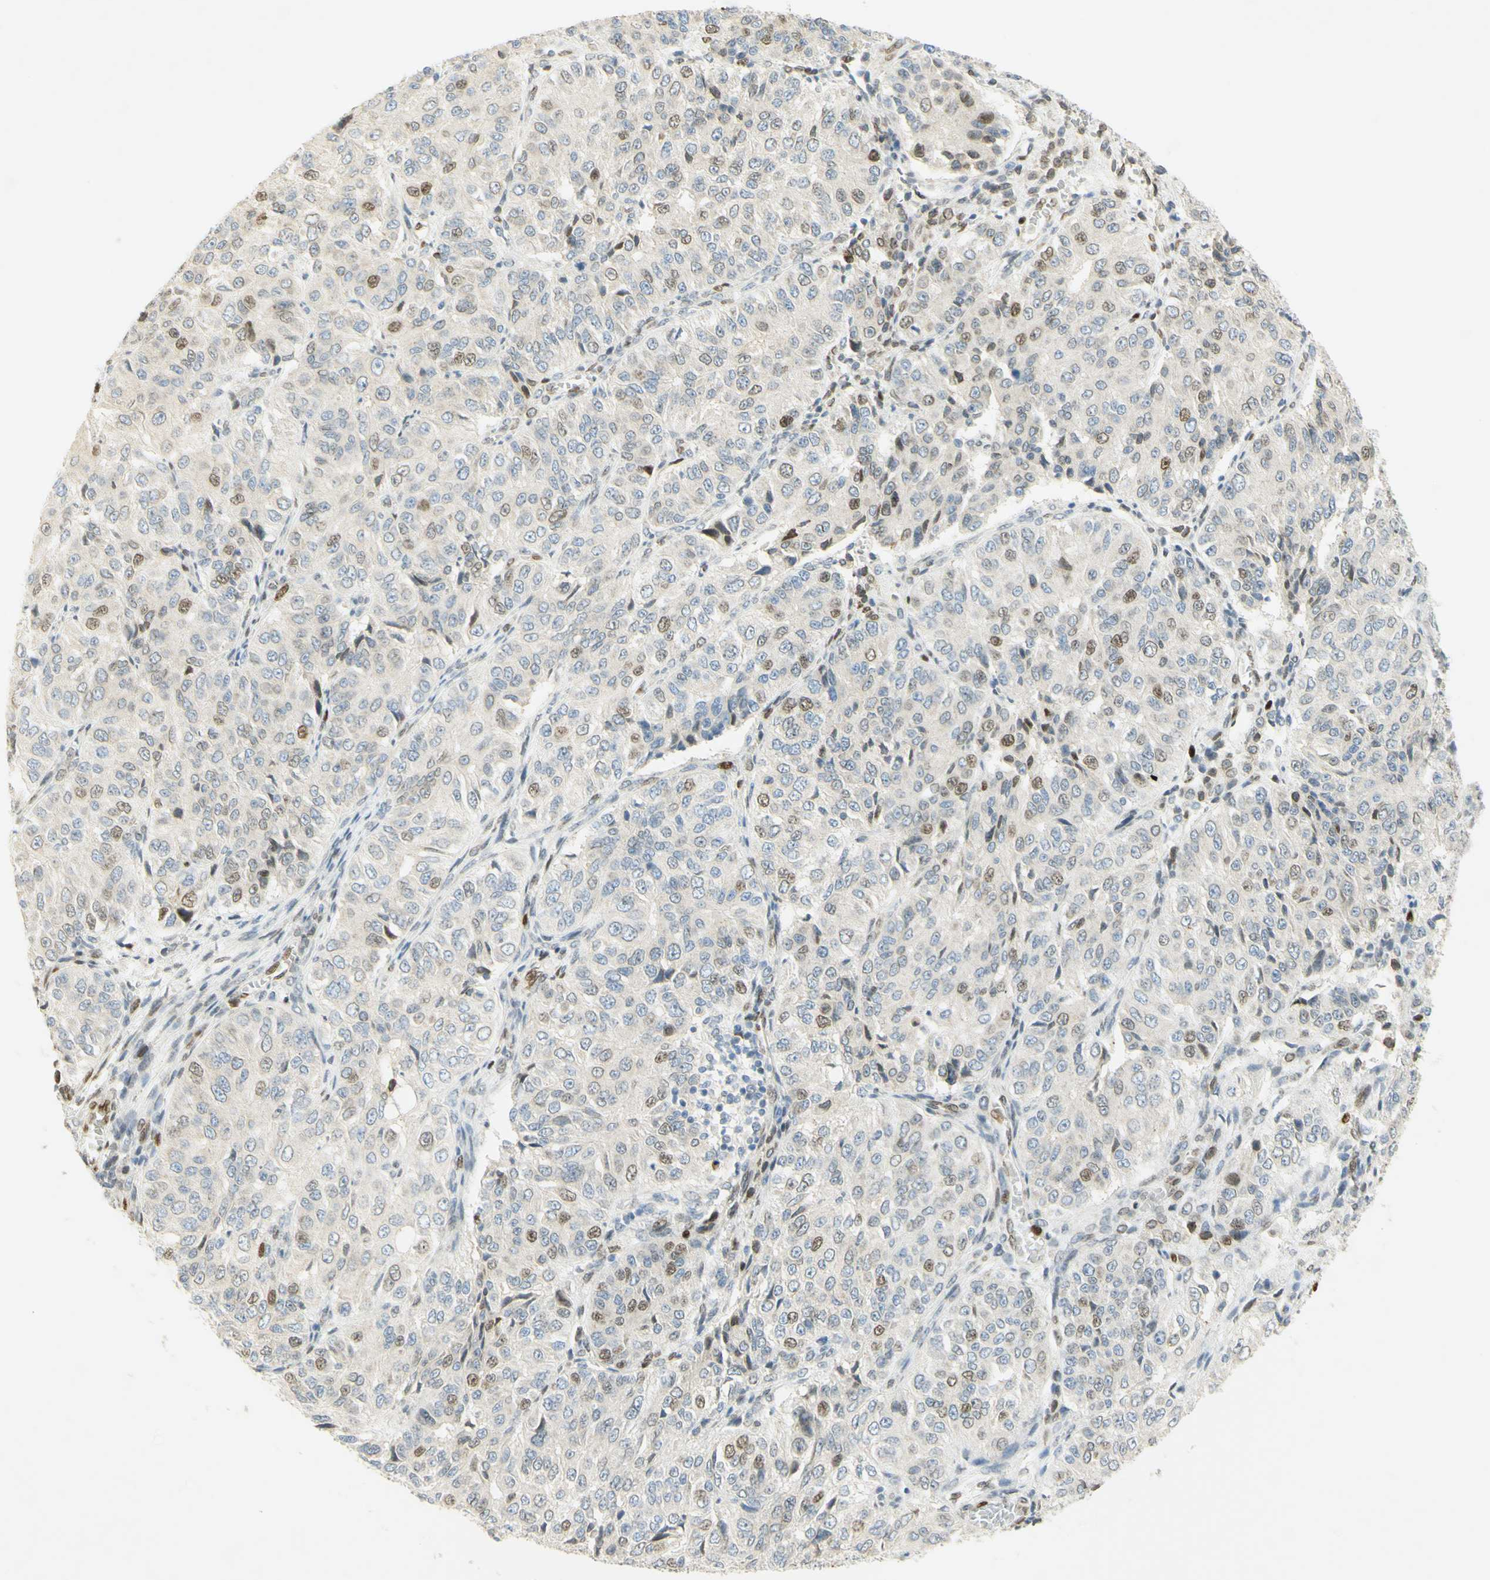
{"staining": {"intensity": "moderate", "quantity": "<25%", "location": "nuclear"}, "tissue": "ovarian cancer", "cell_type": "Tumor cells", "image_type": "cancer", "snomed": [{"axis": "morphology", "description": "Carcinoma, endometroid"}, {"axis": "topography", "description": "Ovary"}], "caption": "A brown stain labels moderate nuclear expression of a protein in ovarian cancer (endometroid carcinoma) tumor cells. Nuclei are stained in blue.", "gene": "E2F1", "patient": {"sex": "female", "age": 51}}